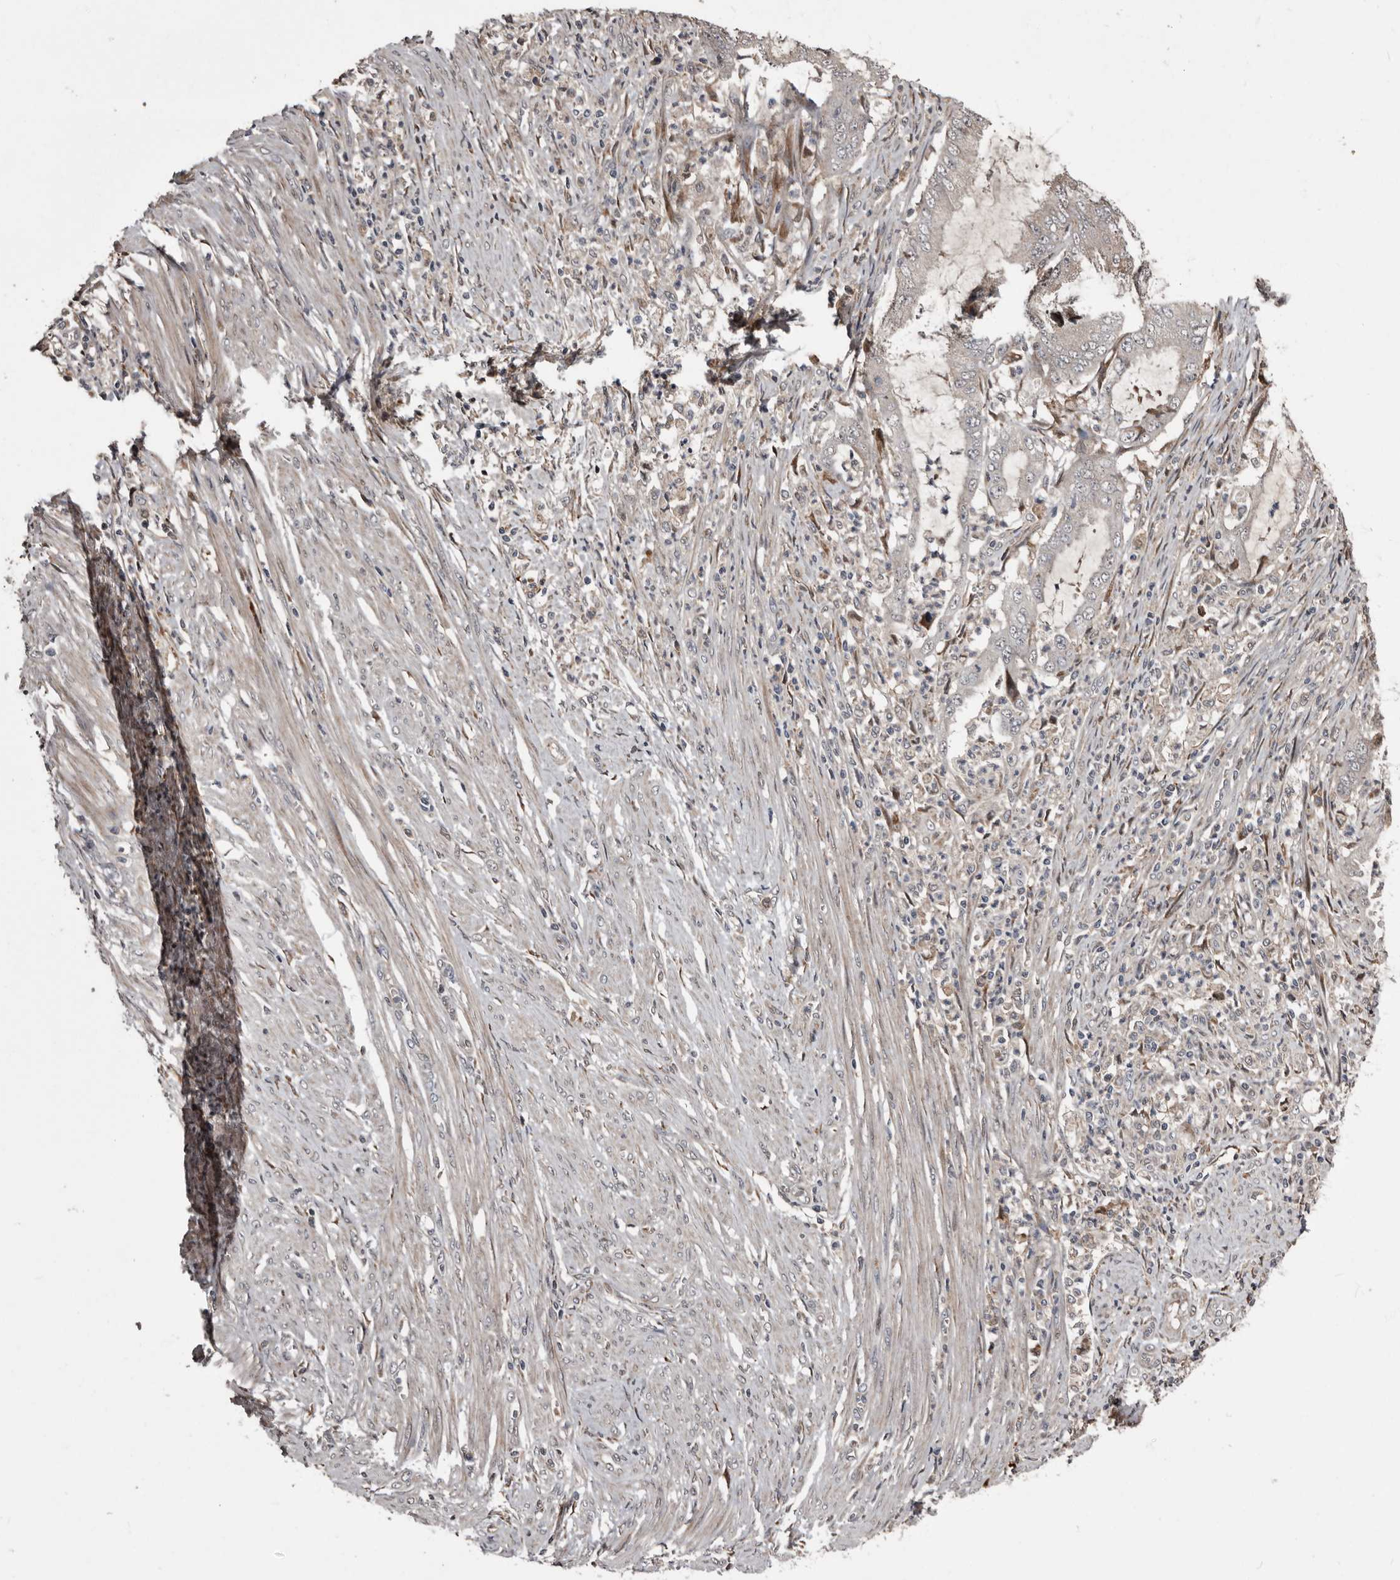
{"staining": {"intensity": "negative", "quantity": "none", "location": "none"}, "tissue": "endometrial cancer", "cell_type": "Tumor cells", "image_type": "cancer", "snomed": [{"axis": "morphology", "description": "Adenocarcinoma, NOS"}, {"axis": "topography", "description": "Endometrium"}], "caption": "Tumor cells show no significant positivity in adenocarcinoma (endometrial).", "gene": "SERTAD4", "patient": {"sex": "female", "age": 51}}